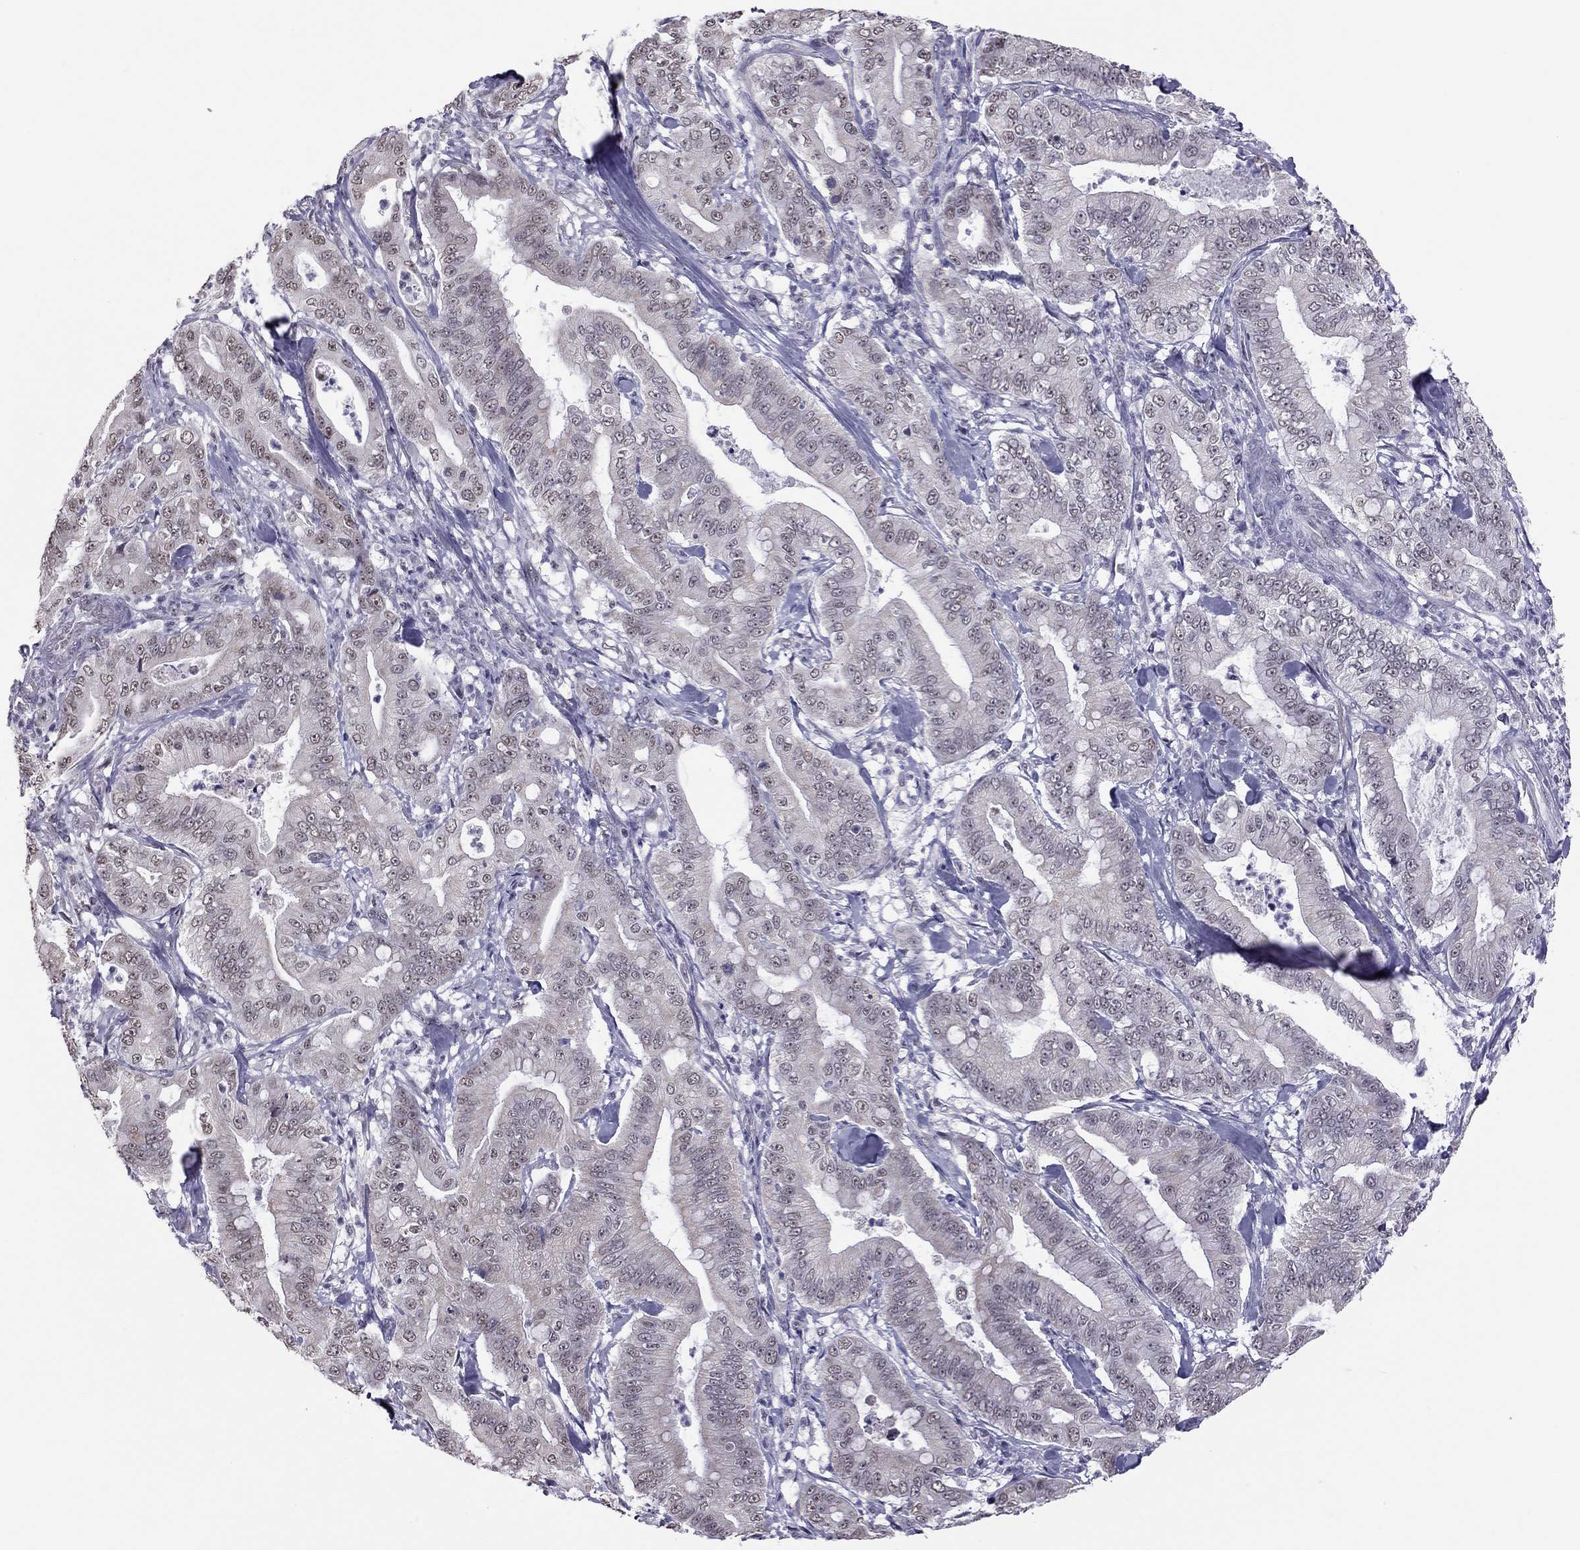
{"staining": {"intensity": "negative", "quantity": "none", "location": "none"}, "tissue": "pancreatic cancer", "cell_type": "Tumor cells", "image_type": "cancer", "snomed": [{"axis": "morphology", "description": "Adenocarcinoma, NOS"}, {"axis": "topography", "description": "Pancreas"}], "caption": "A high-resolution photomicrograph shows immunohistochemistry staining of pancreatic adenocarcinoma, which demonstrates no significant expression in tumor cells.", "gene": "PPP1R3A", "patient": {"sex": "male", "age": 71}}